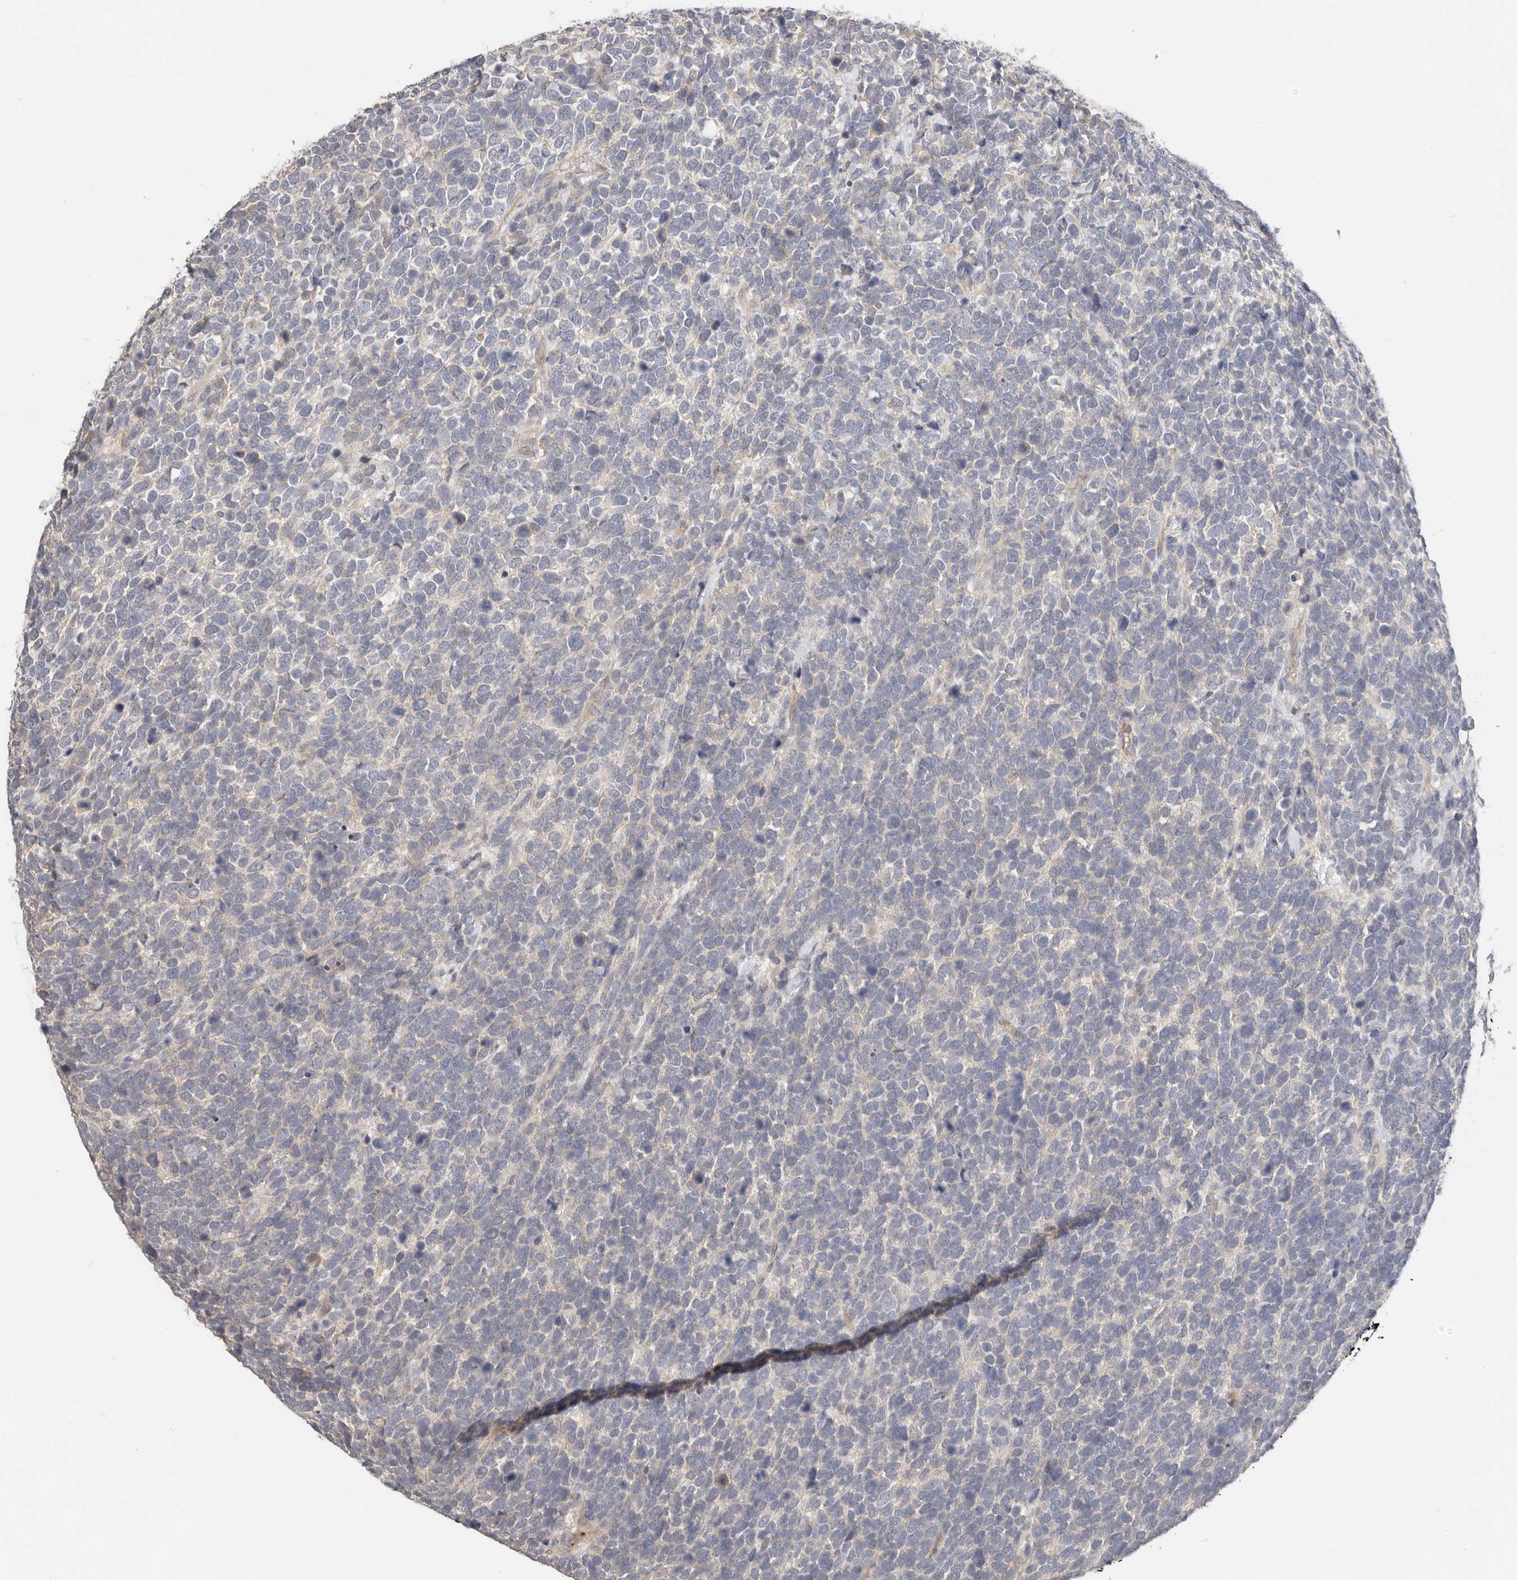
{"staining": {"intensity": "negative", "quantity": "none", "location": "none"}, "tissue": "urothelial cancer", "cell_type": "Tumor cells", "image_type": "cancer", "snomed": [{"axis": "morphology", "description": "Urothelial carcinoma, High grade"}, {"axis": "topography", "description": "Urinary bladder"}], "caption": "The image exhibits no staining of tumor cells in urothelial cancer. (Stains: DAB IHC with hematoxylin counter stain, Microscopy: brightfield microscopy at high magnification).", "gene": "ZRANB1", "patient": {"sex": "female", "age": 80}}